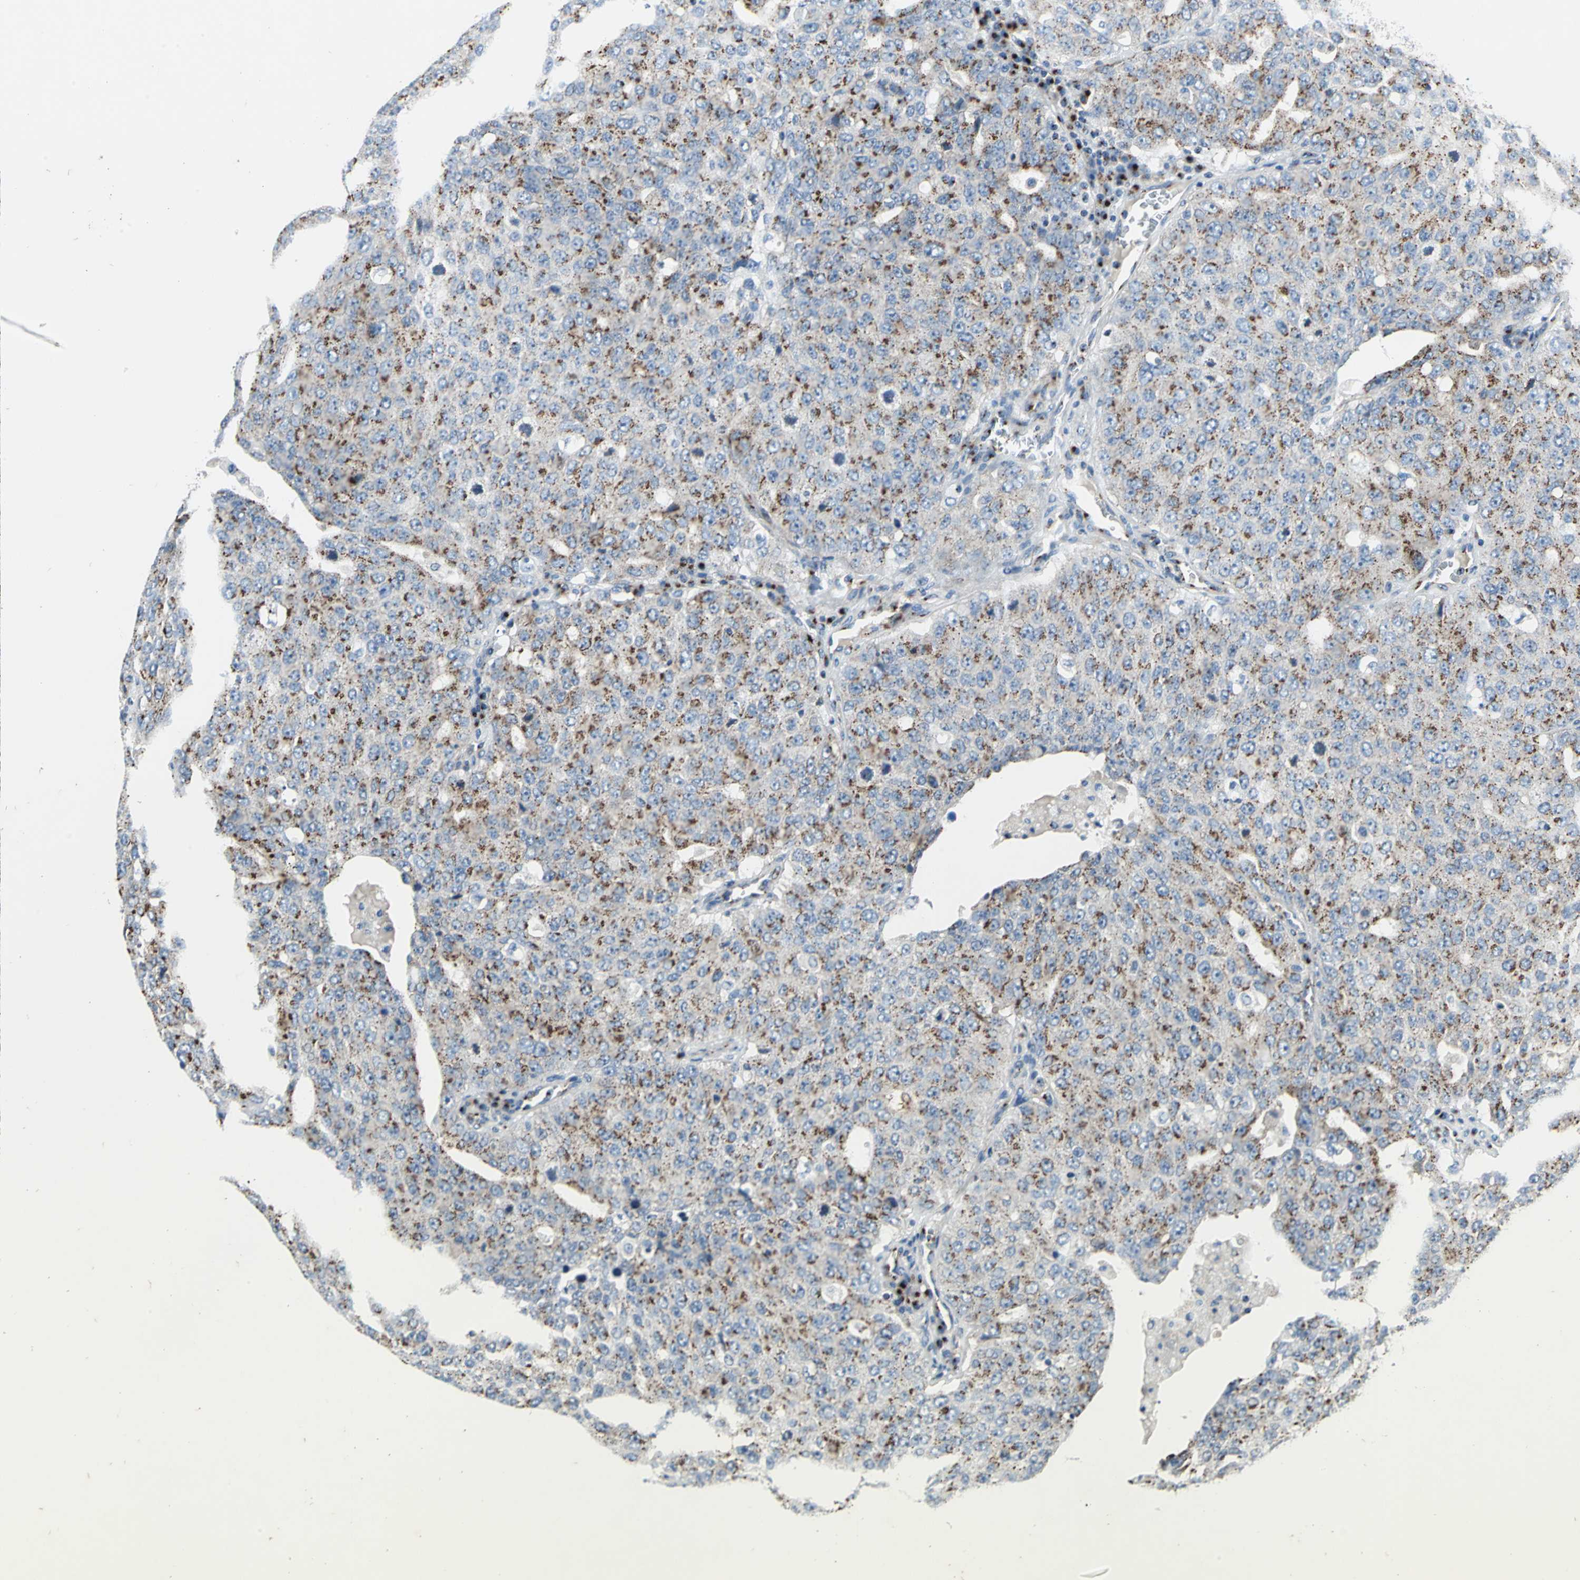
{"staining": {"intensity": "strong", "quantity": "25%-75%", "location": "cytoplasmic/membranous"}, "tissue": "ovarian cancer", "cell_type": "Tumor cells", "image_type": "cancer", "snomed": [{"axis": "morphology", "description": "Carcinoma, endometroid"}, {"axis": "topography", "description": "Ovary"}], "caption": "Ovarian endometroid carcinoma stained for a protein (brown) demonstrates strong cytoplasmic/membranous positive positivity in about 25%-75% of tumor cells.", "gene": "GPR3", "patient": {"sex": "female", "age": 62}}